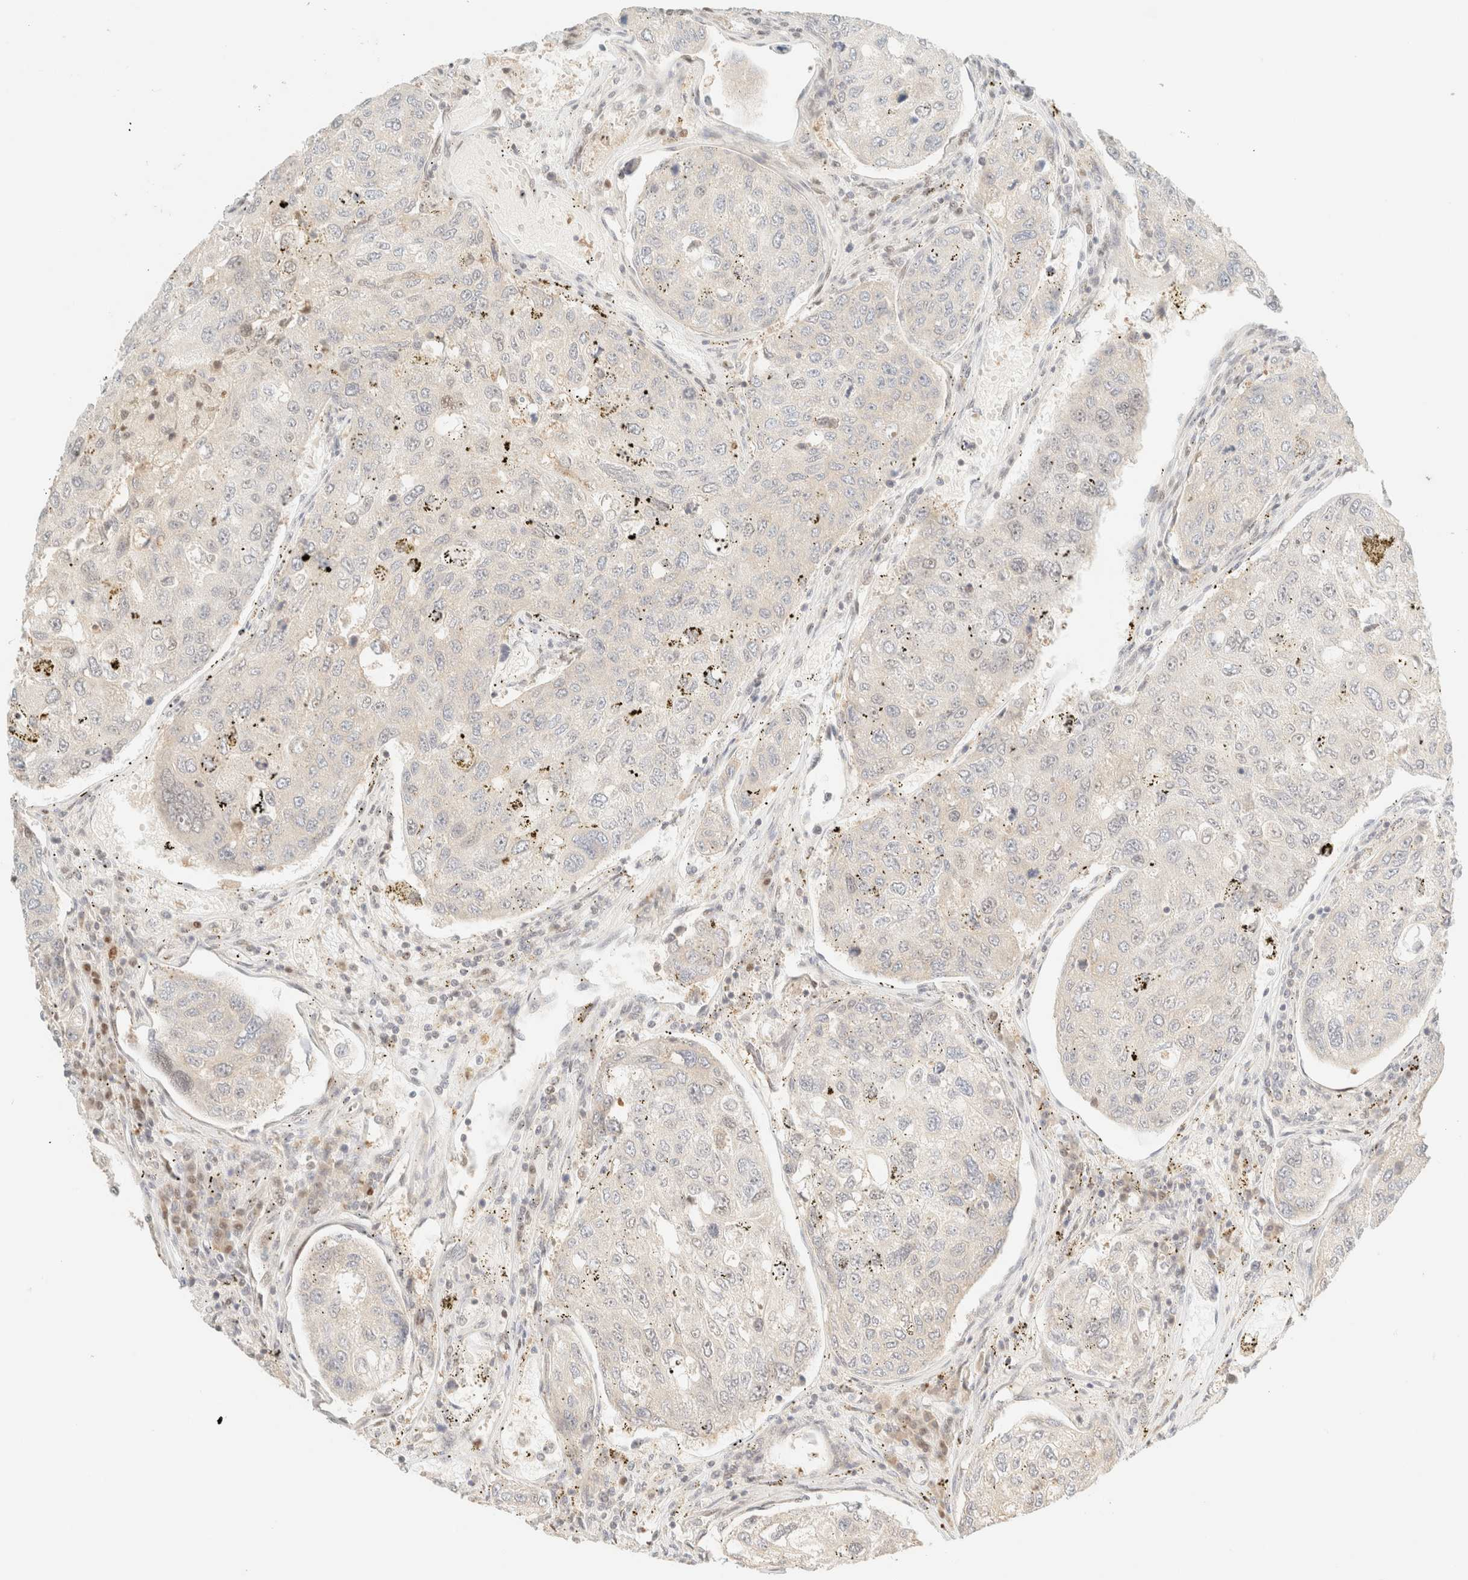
{"staining": {"intensity": "weak", "quantity": "<25%", "location": "cytoplasmic/membranous"}, "tissue": "urothelial cancer", "cell_type": "Tumor cells", "image_type": "cancer", "snomed": [{"axis": "morphology", "description": "Urothelial carcinoma, High grade"}, {"axis": "topography", "description": "Lymph node"}, {"axis": "topography", "description": "Urinary bladder"}], "caption": "An IHC photomicrograph of high-grade urothelial carcinoma is shown. There is no staining in tumor cells of high-grade urothelial carcinoma. The staining is performed using DAB brown chromogen with nuclei counter-stained in using hematoxylin.", "gene": "TSR1", "patient": {"sex": "male", "age": 51}}